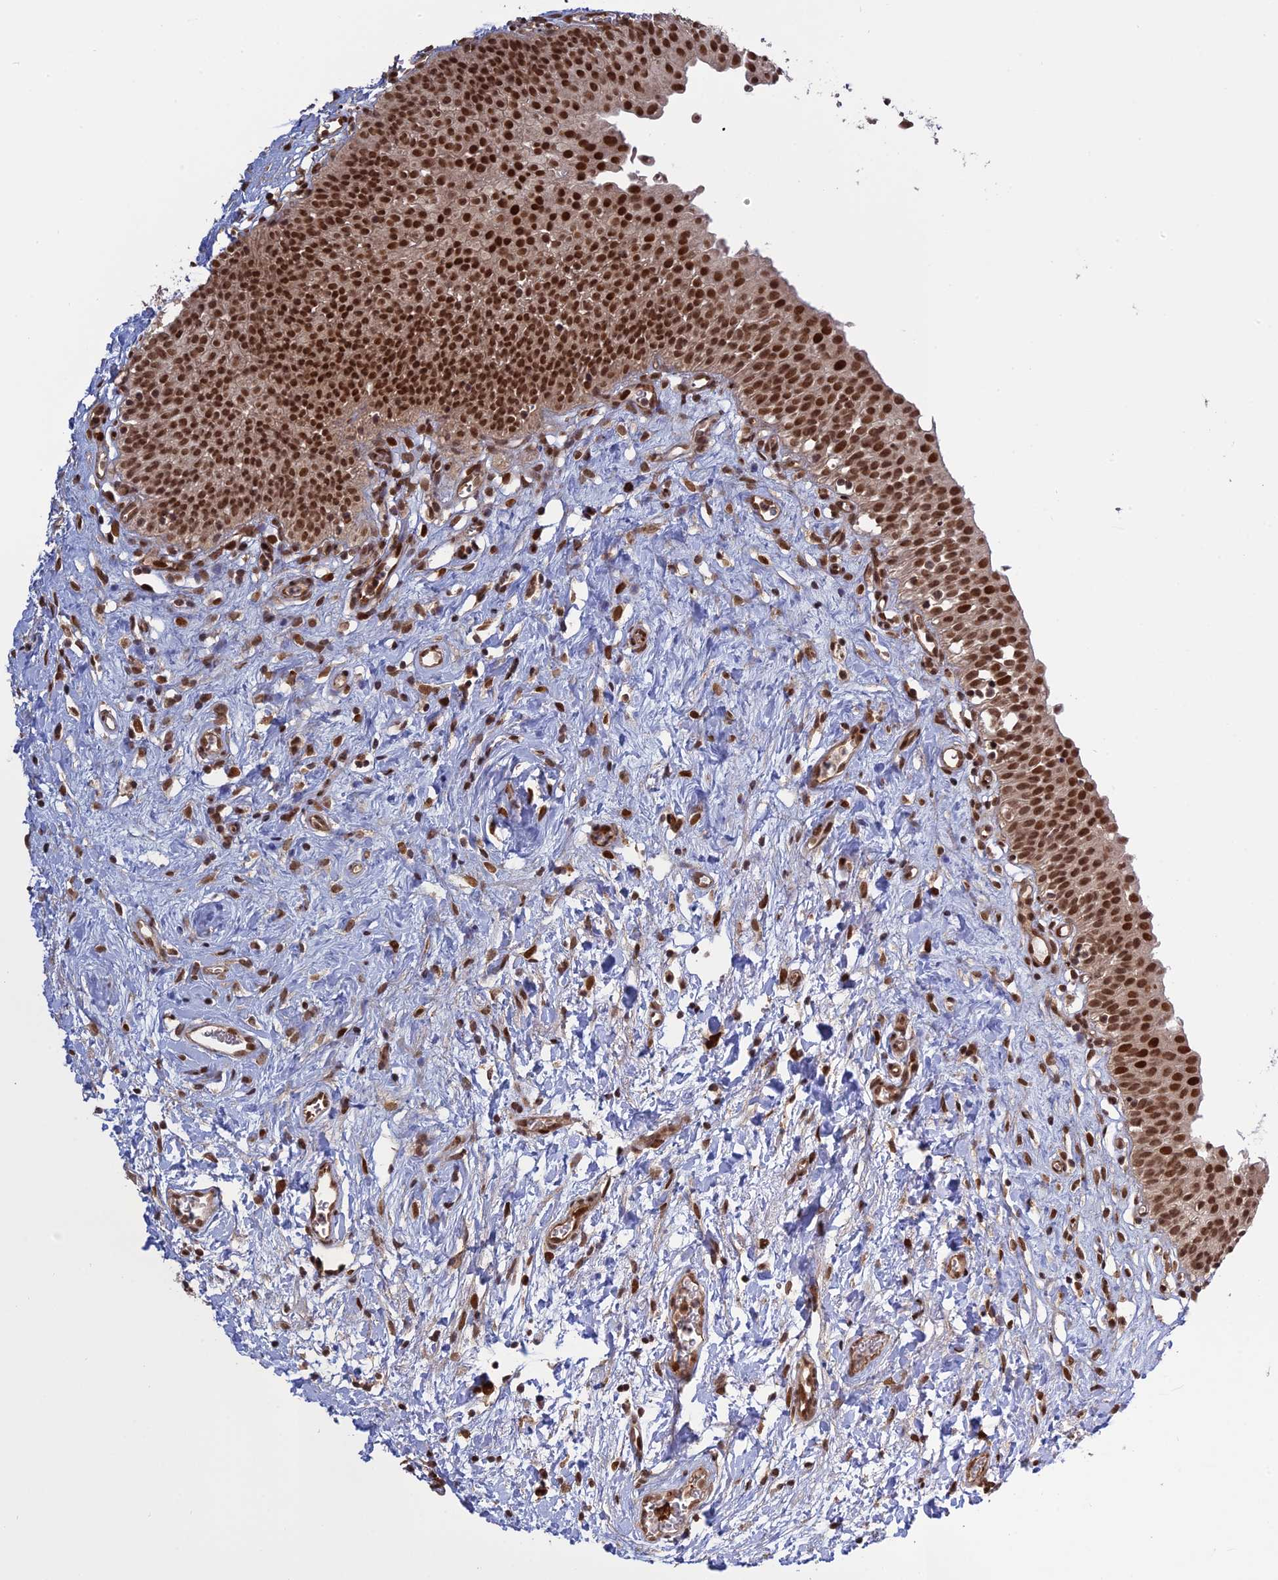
{"staining": {"intensity": "strong", "quantity": ">75%", "location": "nuclear"}, "tissue": "urinary bladder", "cell_type": "Urothelial cells", "image_type": "normal", "snomed": [{"axis": "morphology", "description": "Normal tissue, NOS"}, {"axis": "topography", "description": "Urinary bladder"}], "caption": "This histopathology image demonstrates IHC staining of benign urinary bladder, with high strong nuclear positivity in about >75% of urothelial cells.", "gene": "PKIG", "patient": {"sex": "male", "age": 51}}